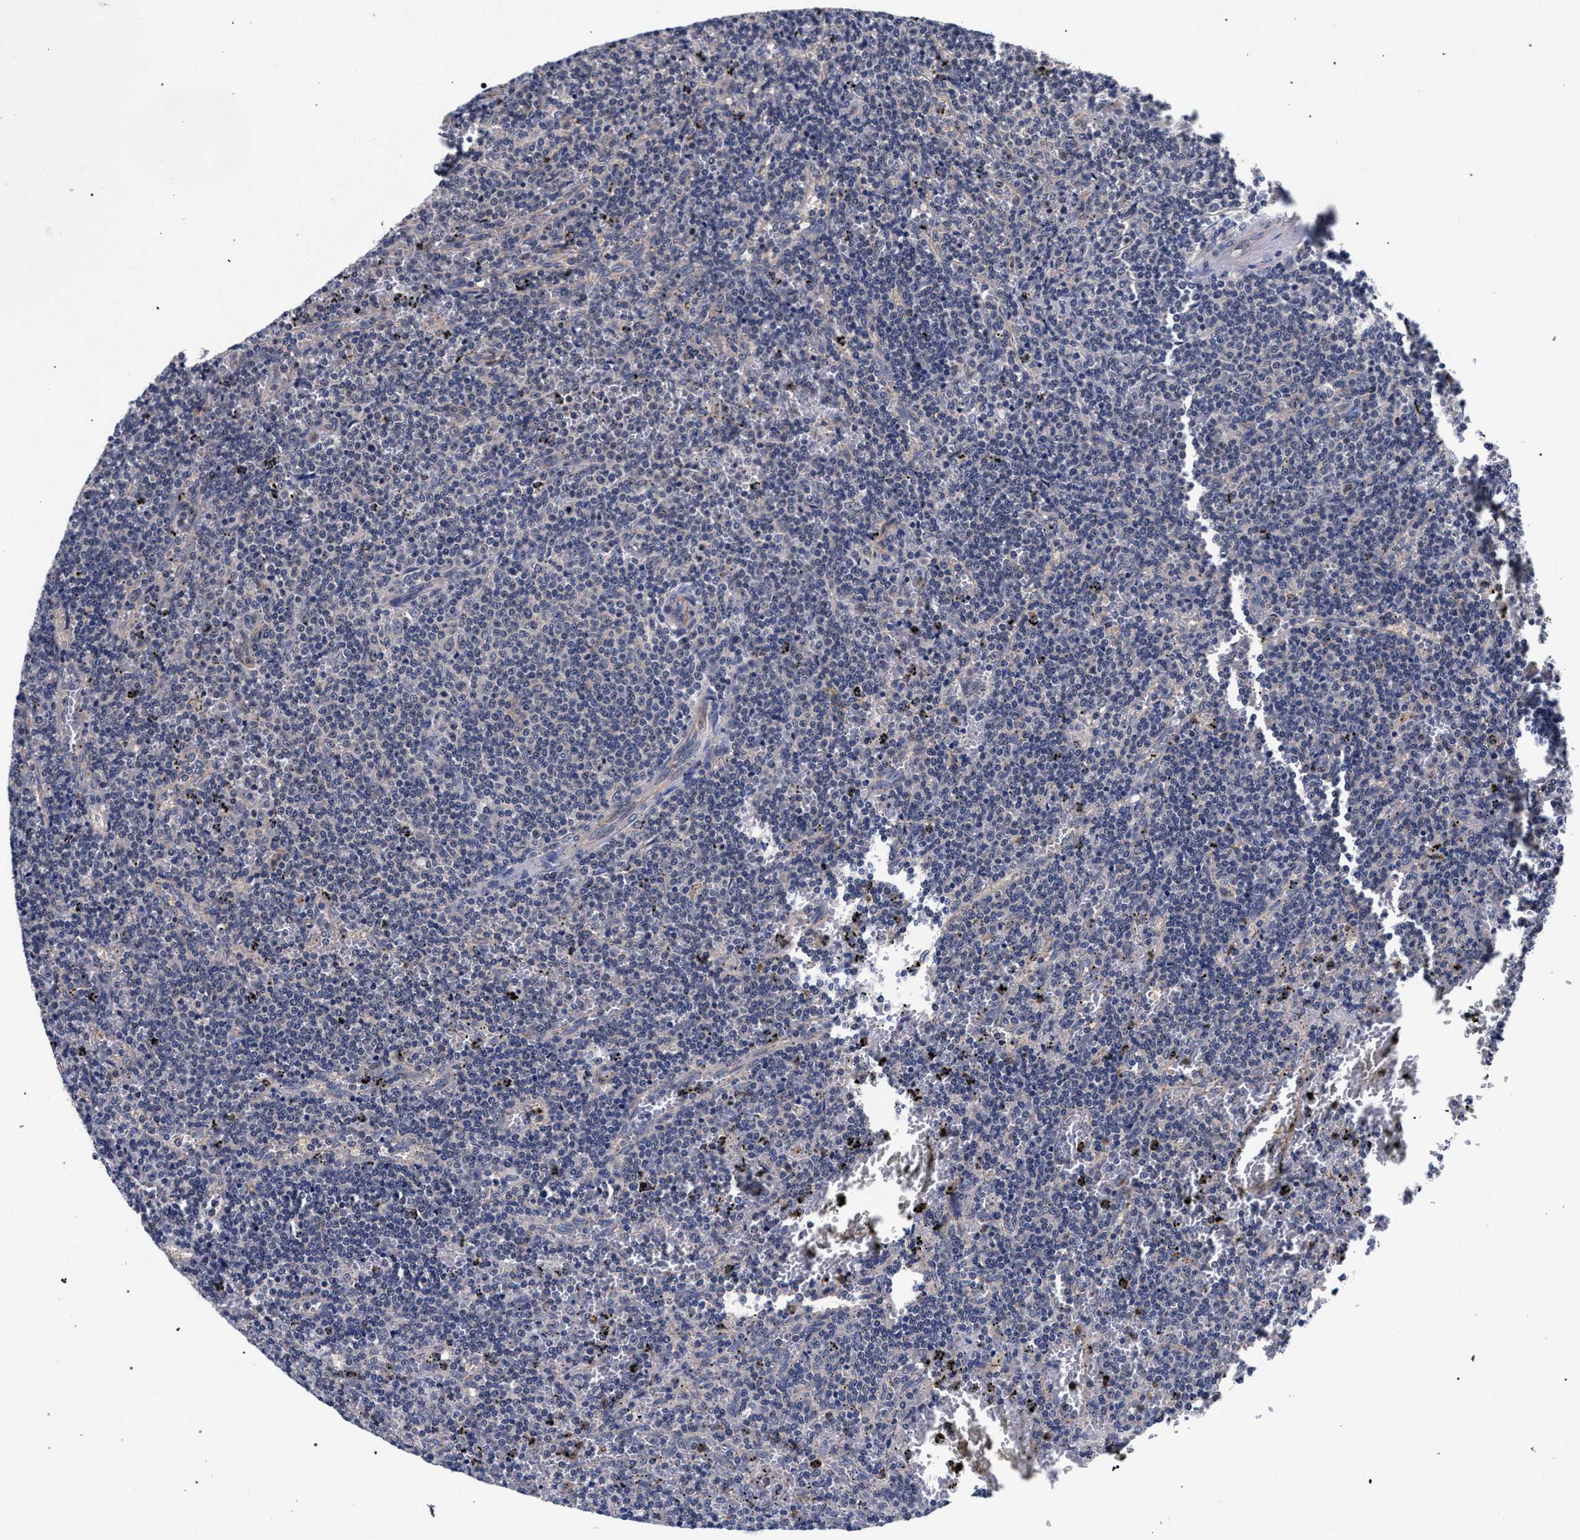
{"staining": {"intensity": "negative", "quantity": "none", "location": "none"}, "tissue": "lymphoma", "cell_type": "Tumor cells", "image_type": "cancer", "snomed": [{"axis": "morphology", "description": "Malignant lymphoma, non-Hodgkin's type, Low grade"}, {"axis": "topography", "description": "Spleen"}], "caption": "Immunohistochemistry of malignant lymphoma, non-Hodgkin's type (low-grade) displays no expression in tumor cells. (DAB (3,3'-diaminobenzidine) immunohistochemistry (IHC) visualized using brightfield microscopy, high magnification).", "gene": "RBM33", "patient": {"sex": "female", "age": 50}}